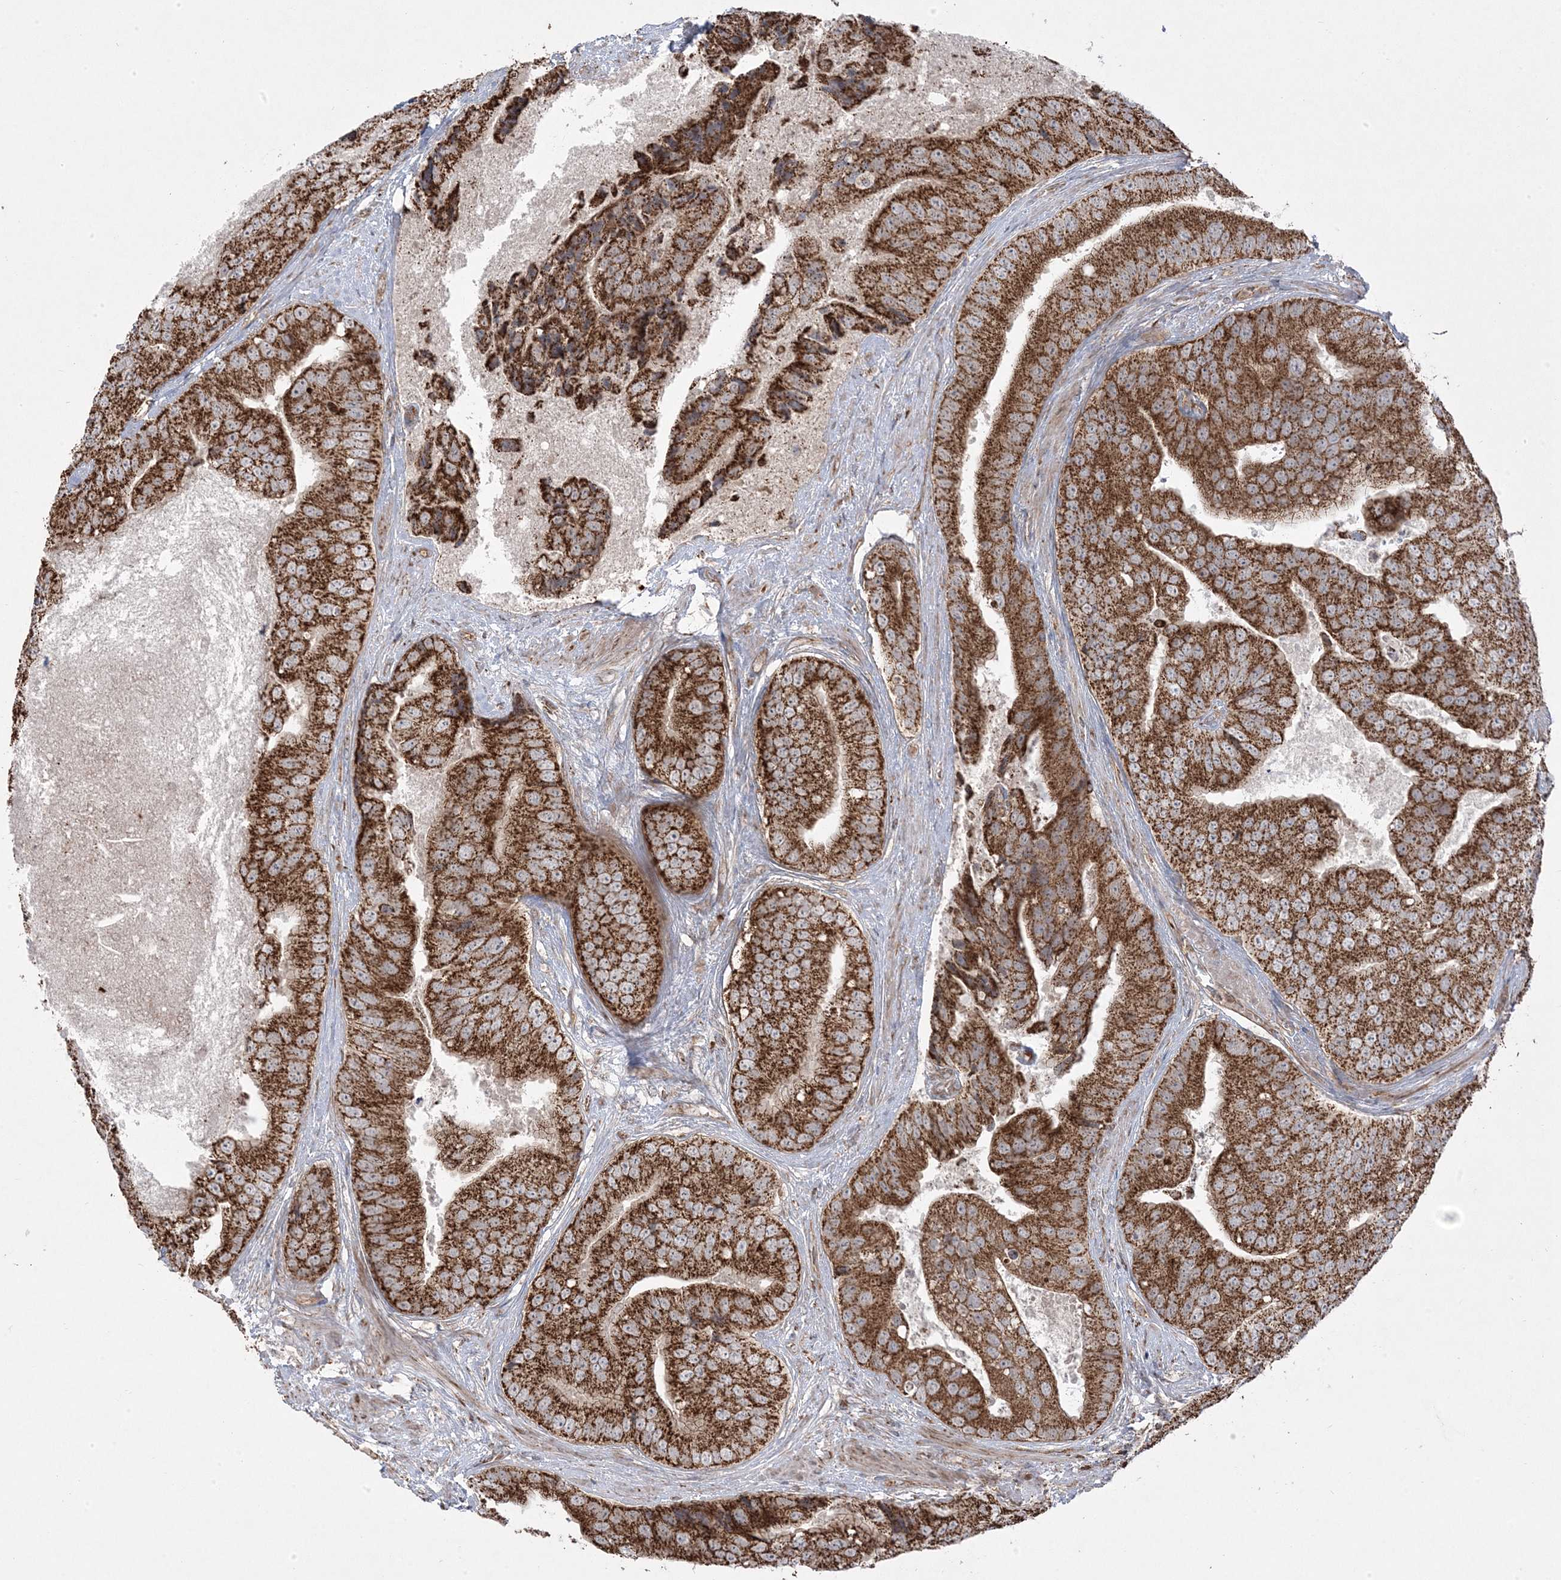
{"staining": {"intensity": "strong", "quantity": ">75%", "location": "cytoplasmic/membranous"}, "tissue": "prostate cancer", "cell_type": "Tumor cells", "image_type": "cancer", "snomed": [{"axis": "morphology", "description": "Adenocarcinoma, High grade"}, {"axis": "topography", "description": "Prostate"}], "caption": "Prostate cancer stained for a protein displays strong cytoplasmic/membranous positivity in tumor cells. The protein of interest is shown in brown color, while the nuclei are stained blue.", "gene": "CLUAP1", "patient": {"sex": "male", "age": 70}}